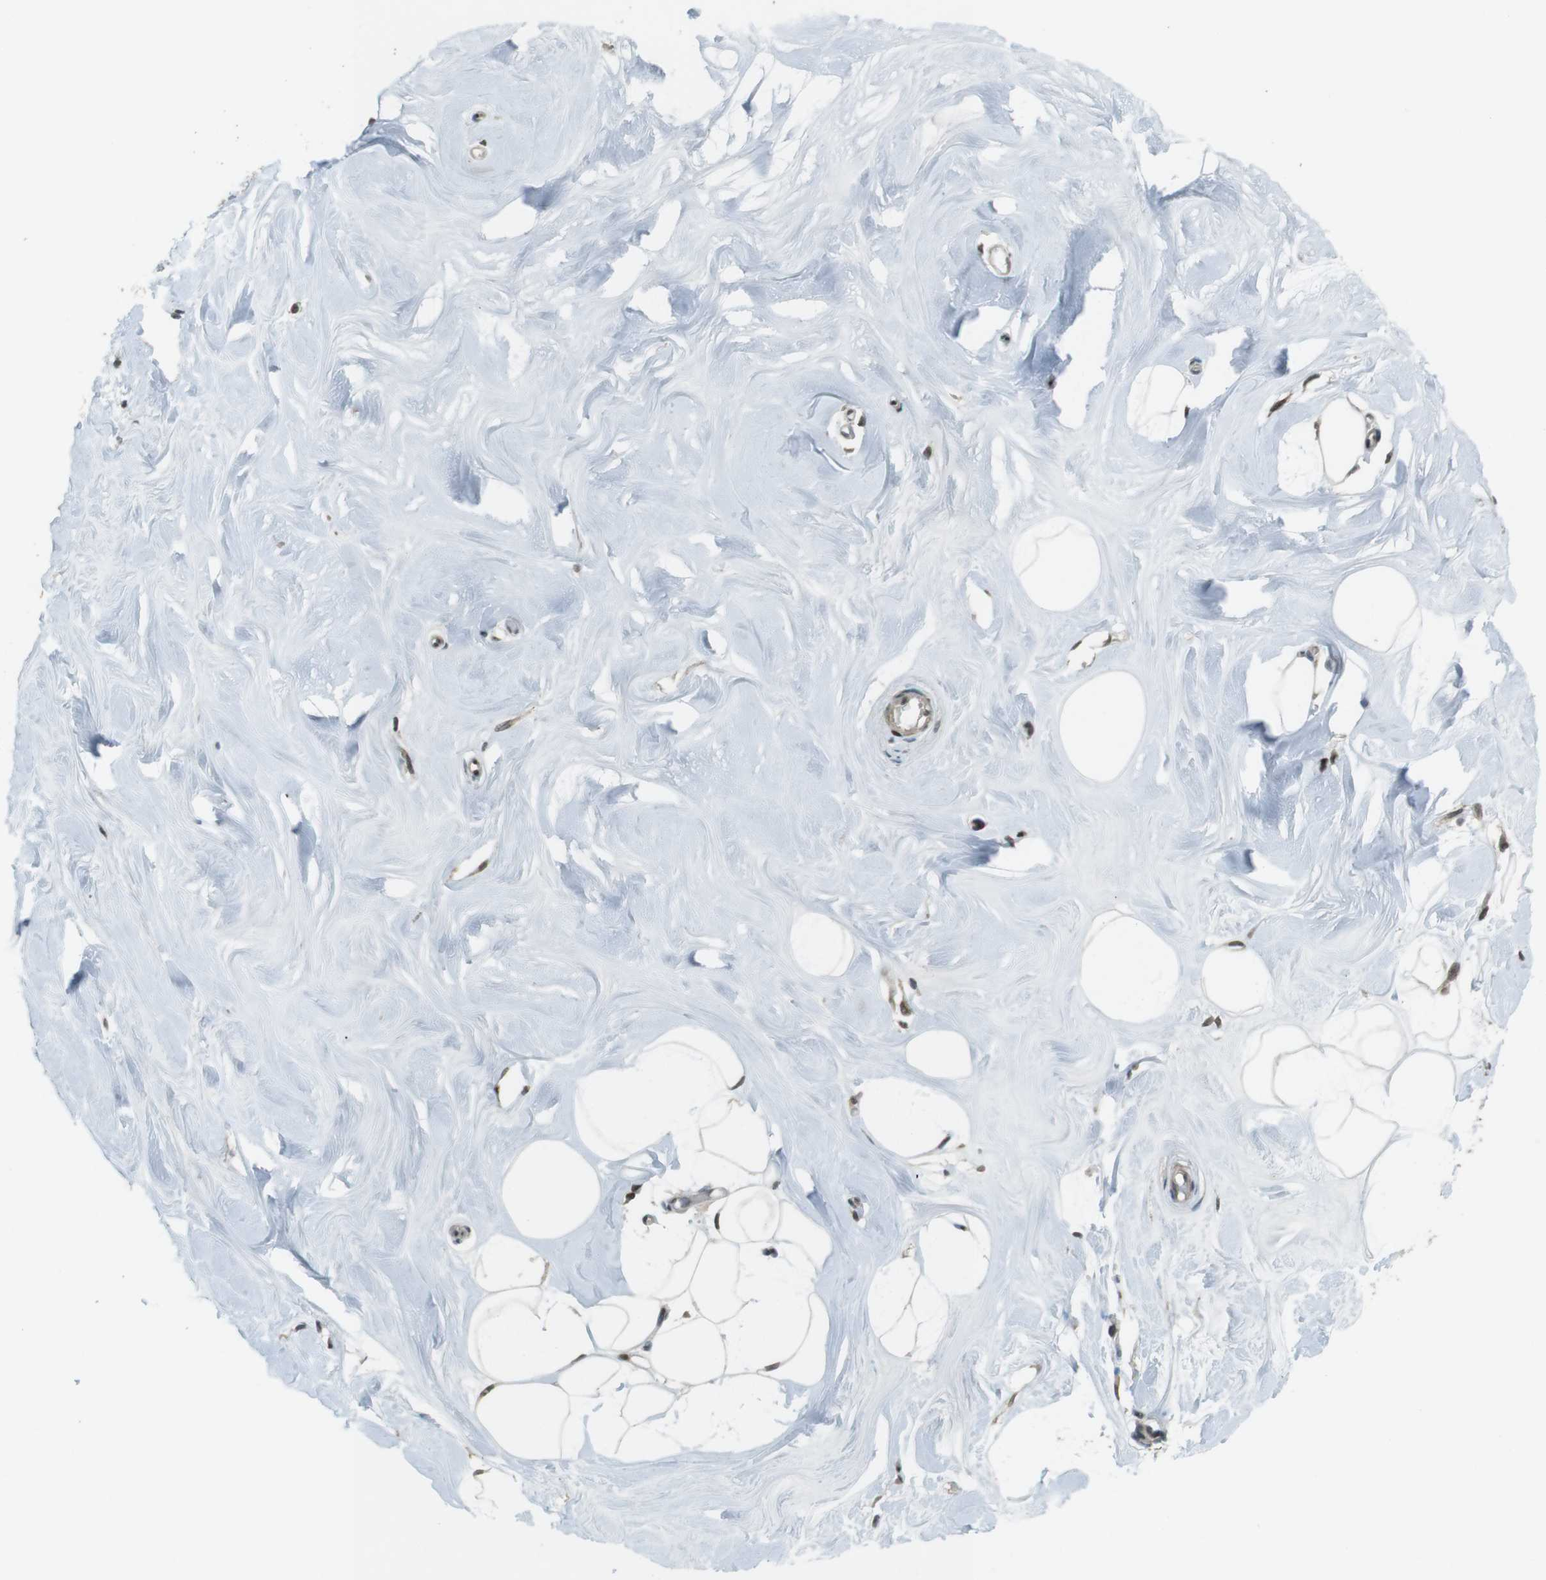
{"staining": {"intensity": "moderate", "quantity": ">75%", "location": "nuclear"}, "tissue": "breast", "cell_type": "Adipocytes", "image_type": "normal", "snomed": [{"axis": "morphology", "description": "Normal tissue, NOS"}, {"axis": "topography", "description": "Breast"}, {"axis": "topography", "description": "Adipose tissue"}], "caption": "IHC staining of normal breast, which demonstrates medium levels of moderate nuclear expression in about >75% of adipocytes indicating moderate nuclear protein staining. The staining was performed using DAB (brown) for protein detection and nuclei were counterstained in hematoxylin (blue).", "gene": "SLITRK5", "patient": {"sex": "female", "age": 25}}